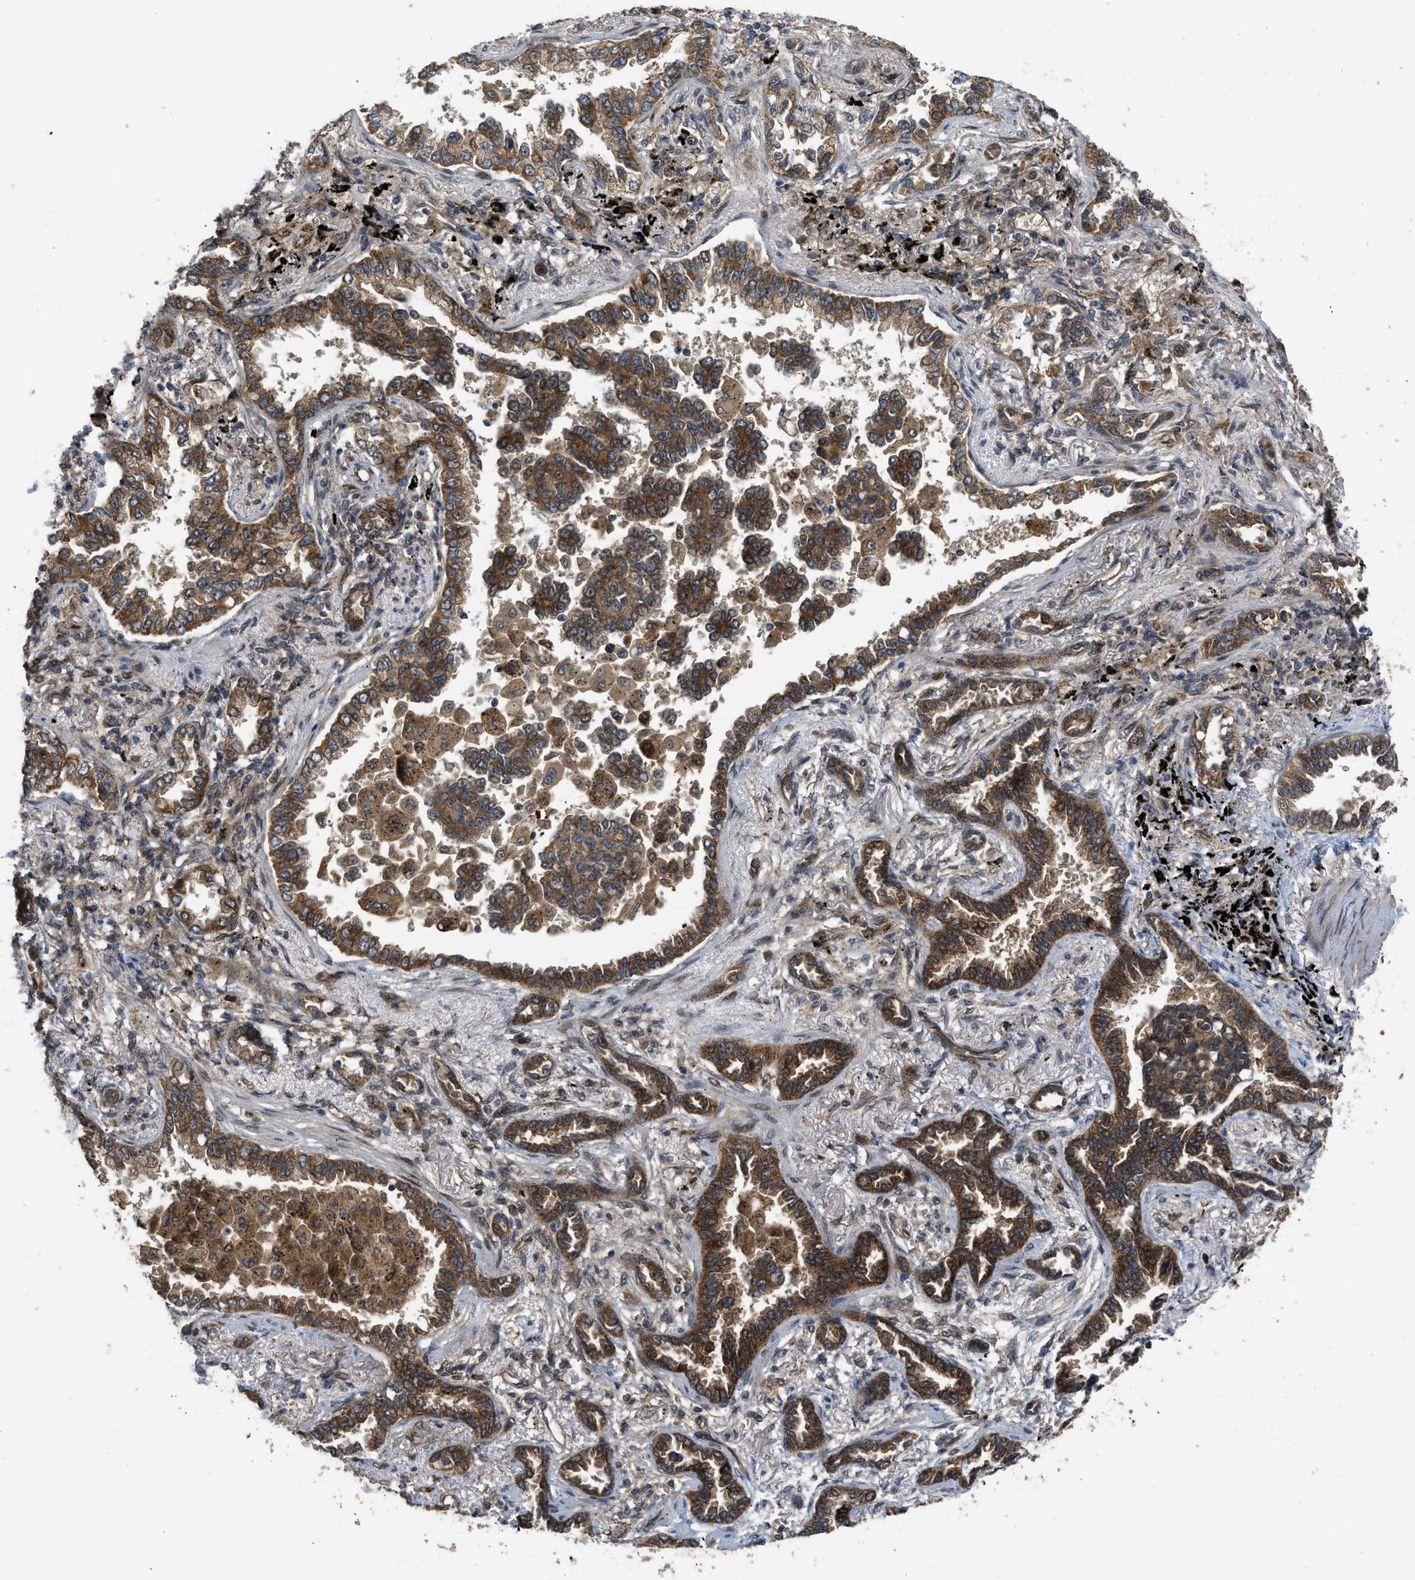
{"staining": {"intensity": "moderate", "quantity": ">75%", "location": "cytoplasmic/membranous"}, "tissue": "lung cancer", "cell_type": "Tumor cells", "image_type": "cancer", "snomed": [{"axis": "morphology", "description": "Normal tissue, NOS"}, {"axis": "morphology", "description": "Adenocarcinoma, NOS"}, {"axis": "topography", "description": "Lung"}], "caption": "Lung cancer (adenocarcinoma) was stained to show a protein in brown. There is medium levels of moderate cytoplasmic/membranous positivity in about >75% of tumor cells. (DAB (3,3'-diaminobenzidine) IHC with brightfield microscopy, high magnification).", "gene": "GET1", "patient": {"sex": "male", "age": 59}}